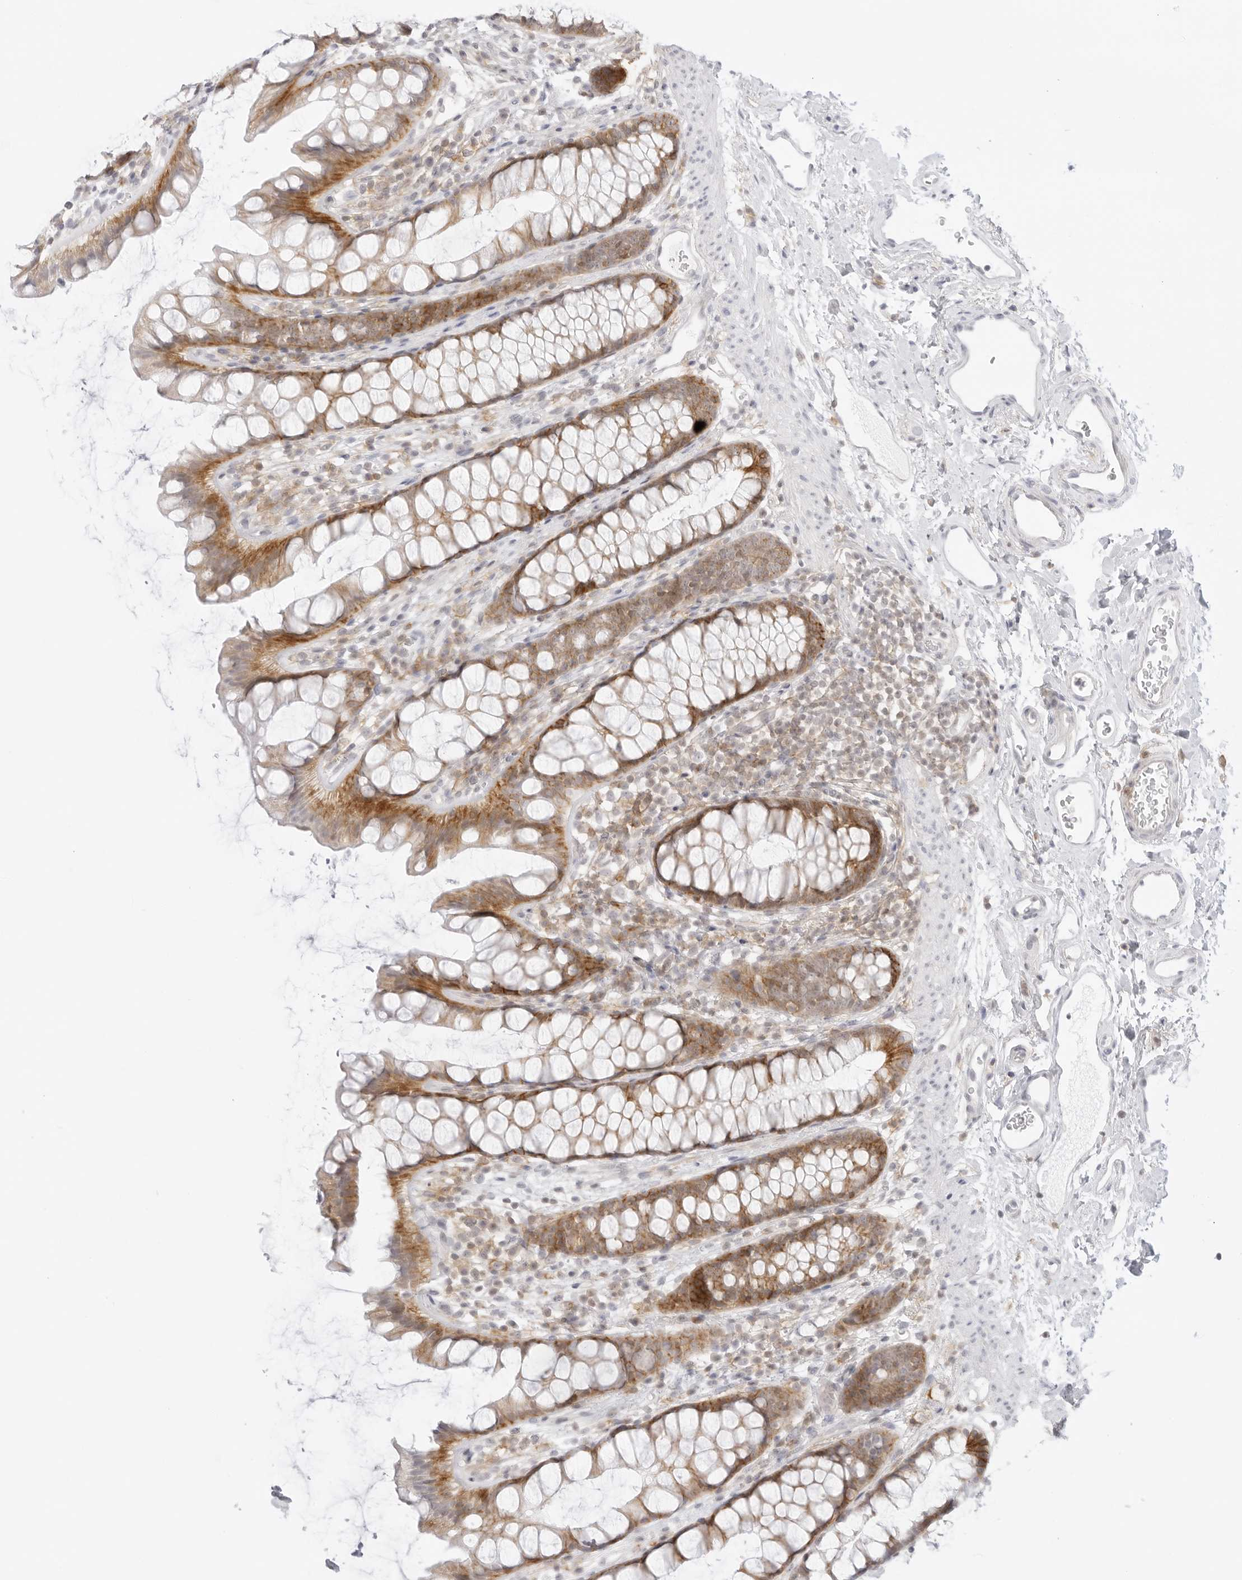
{"staining": {"intensity": "moderate", "quantity": ">75%", "location": "cytoplasmic/membranous"}, "tissue": "rectum", "cell_type": "Glandular cells", "image_type": "normal", "snomed": [{"axis": "morphology", "description": "Normal tissue, NOS"}, {"axis": "topography", "description": "Rectum"}], "caption": "Immunohistochemistry (IHC) photomicrograph of unremarkable rectum stained for a protein (brown), which reveals medium levels of moderate cytoplasmic/membranous staining in about >75% of glandular cells.", "gene": "TNFRSF14", "patient": {"sex": "female", "age": 65}}